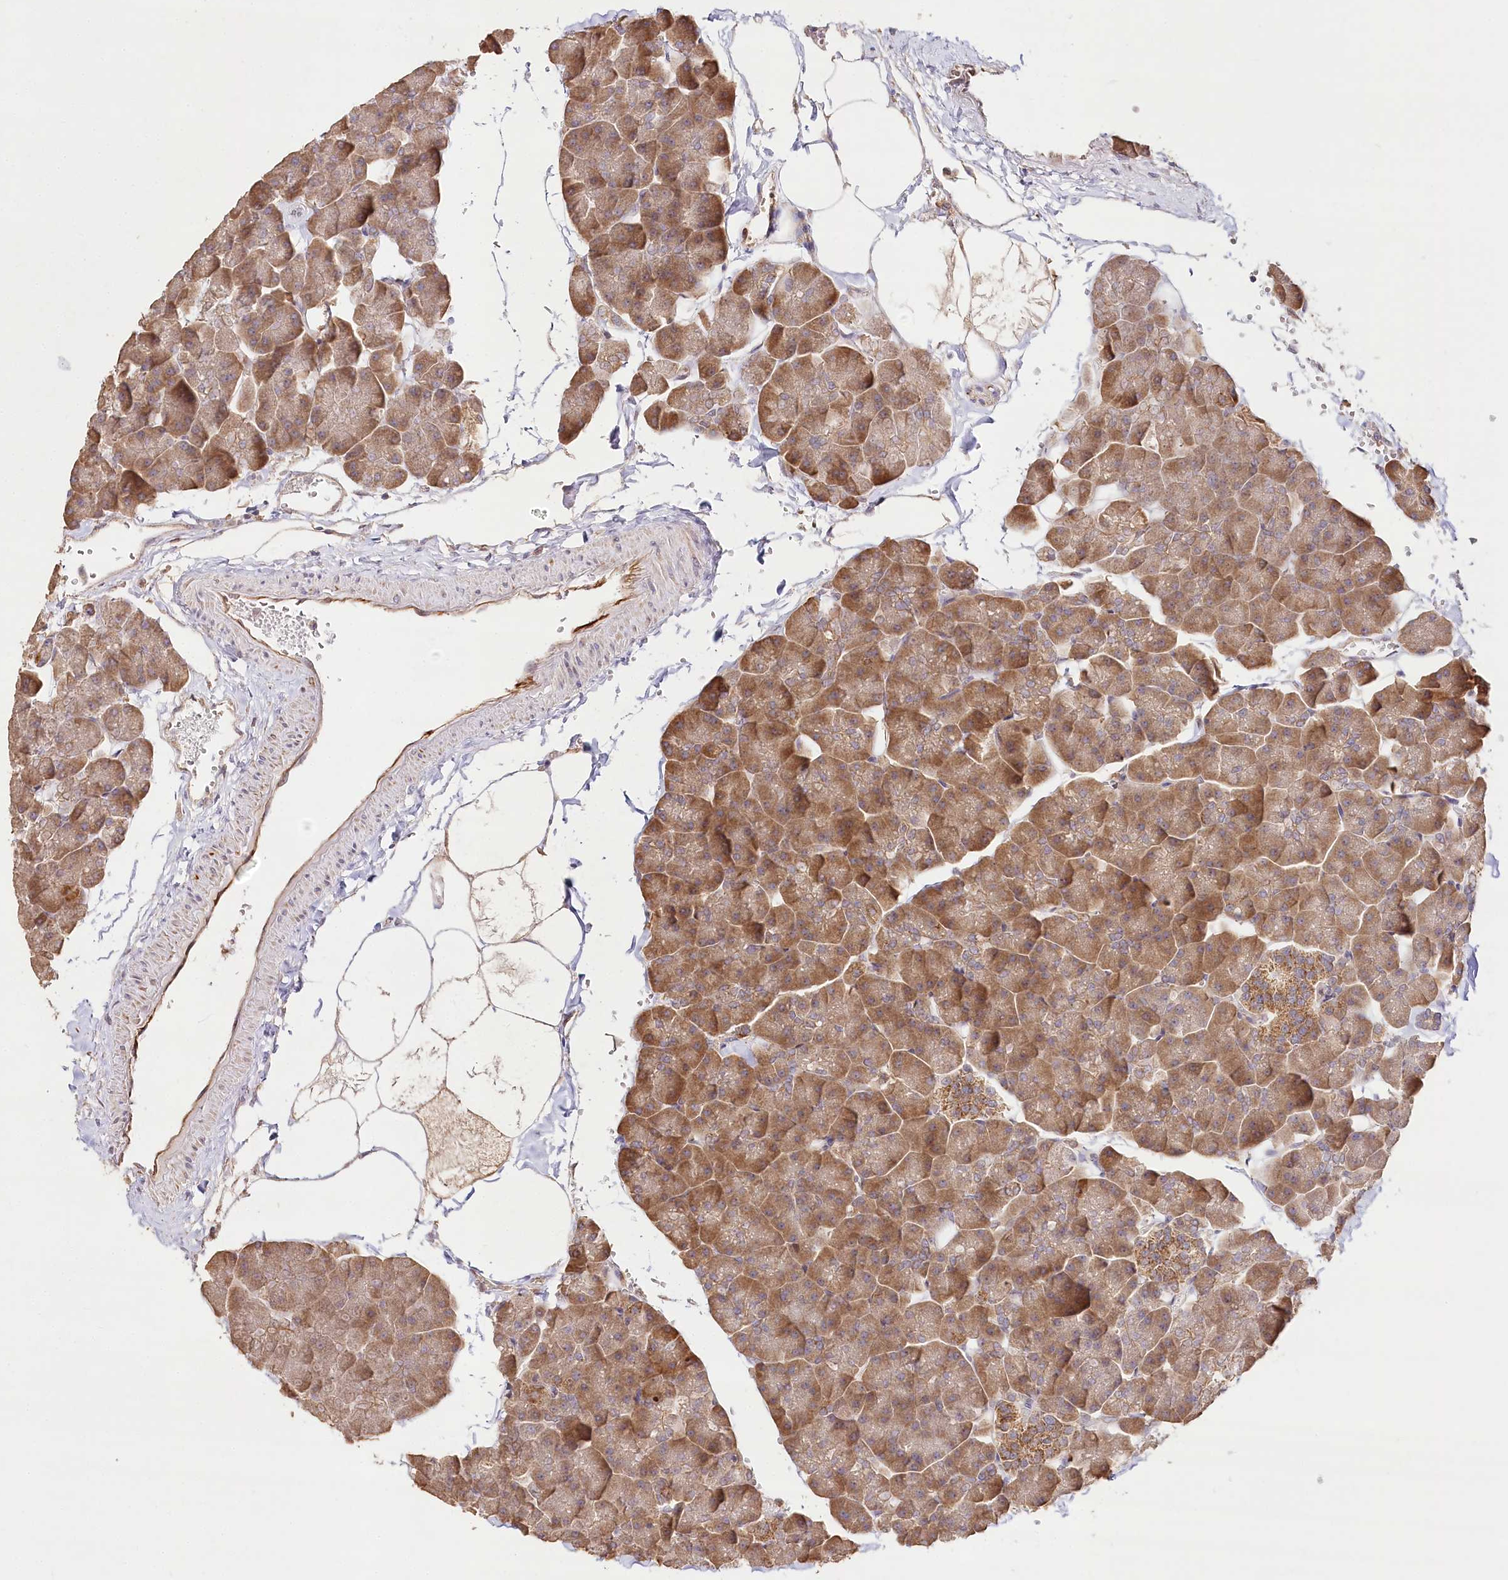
{"staining": {"intensity": "moderate", "quantity": ">75%", "location": "cytoplasmic/membranous"}, "tissue": "pancreas", "cell_type": "Exocrine glandular cells", "image_type": "normal", "snomed": [{"axis": "morphology", "description": "Normal tissue, NOS"}, {"axis": "topography", "description": "Pancreas"}], "caption": "Approximately >75% of exocrine glandular cells in normal pancreas exhibit moderate cytoplasmic/membranous protein staining as visualized by brown immunohistochemical staining.", "gene": "DMXL1", "patient": {"sex": "male", "age": 35}}